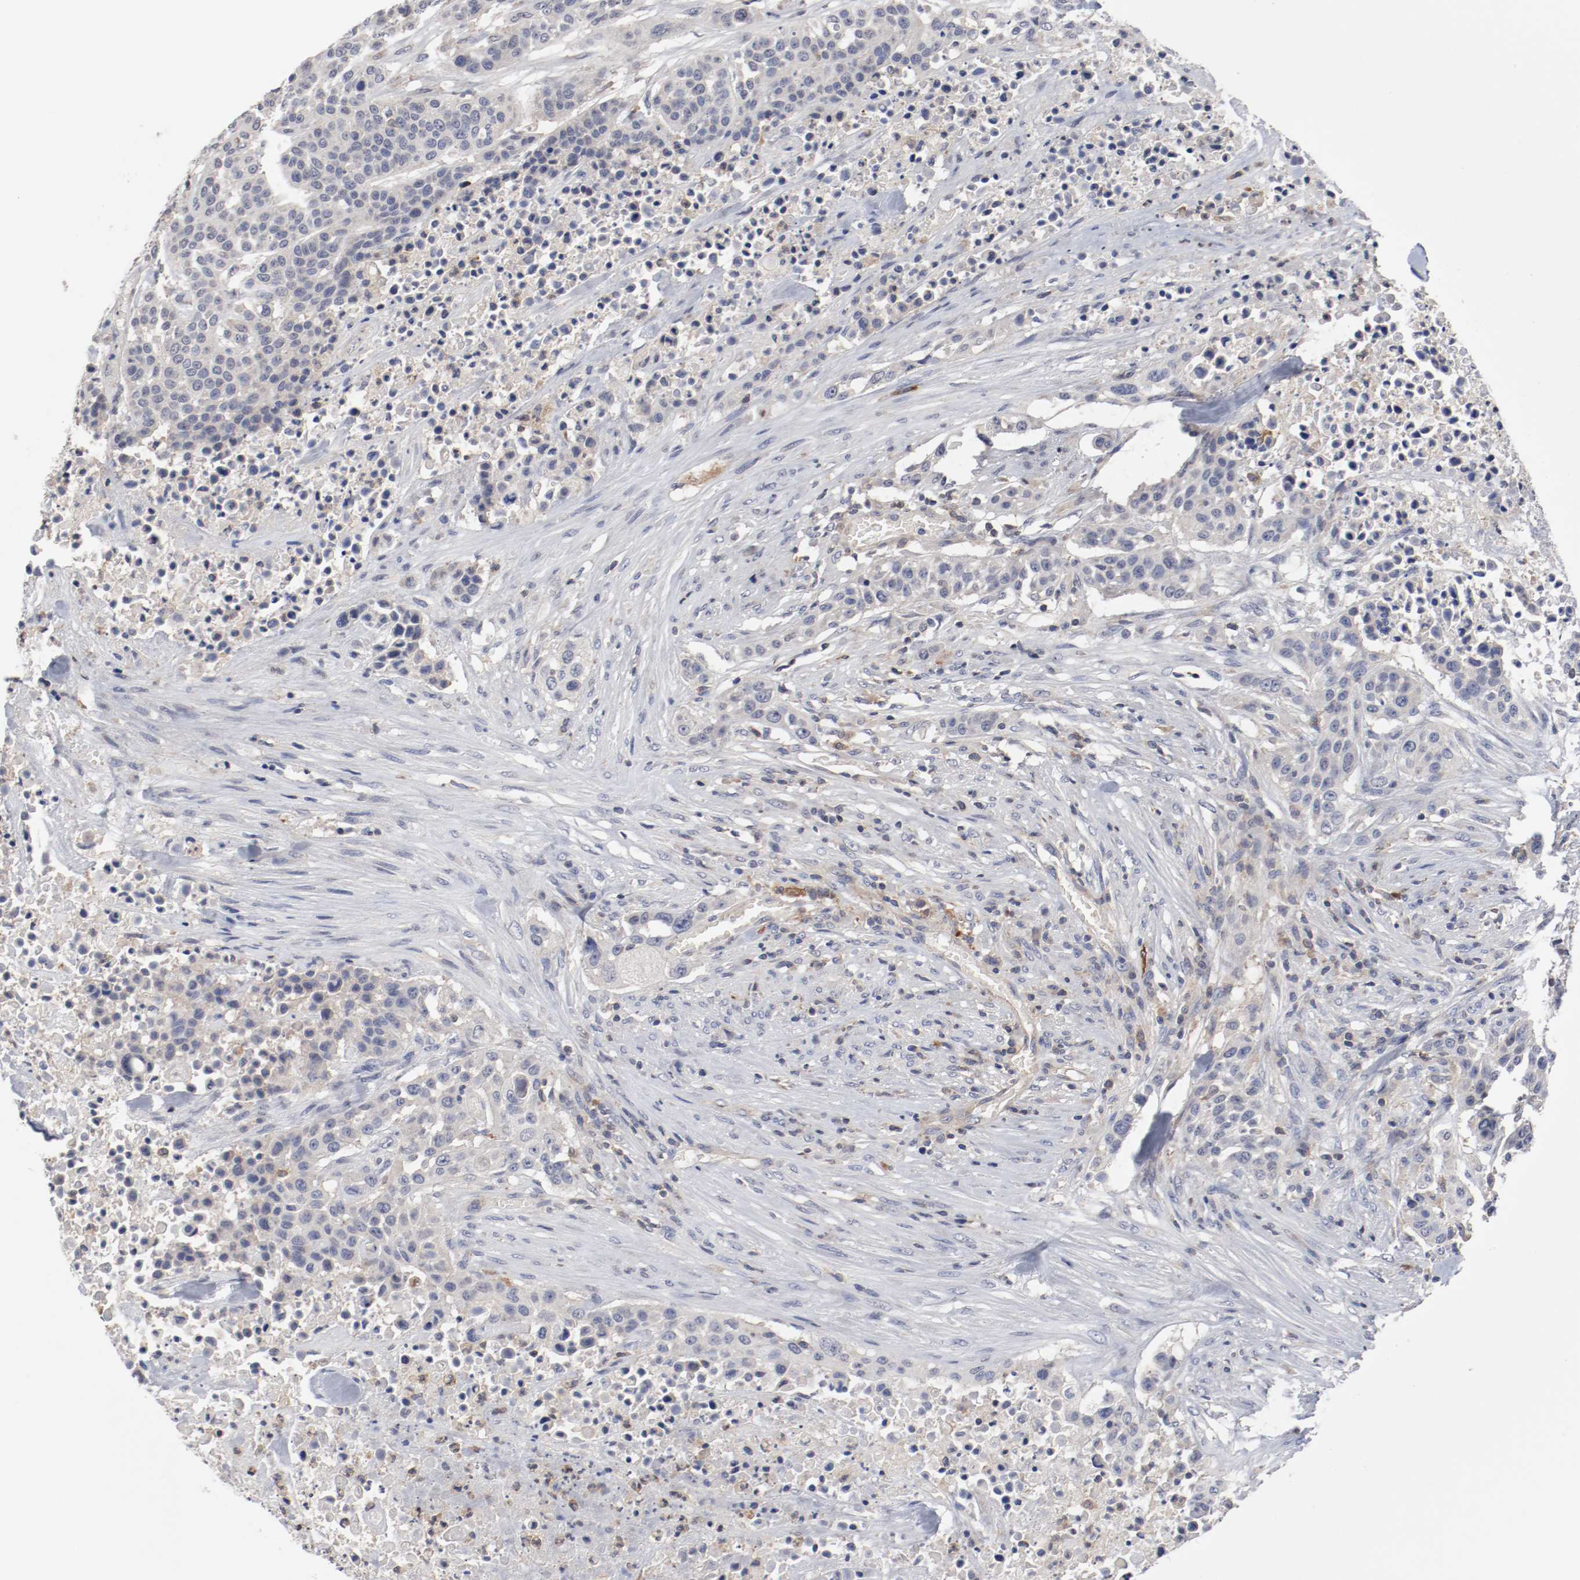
{"staining": {"intensity": "negative", "quantity": "none", "location": "none"}, "tissue": "urothelial cancer", "cell_type": "Tumor cells", "image_type": "cancer", "snomed": [{"axis": "morphology", "description": "Urothelial carcinoma, High grade"}, {"axis": "topography", "description": "Urinary bladder"}], "caption": "Image shows no protein staining in tumor cells of urothelial carcinoma (high-grade) tissue. (Immunohistochemistry, brightfield microscopy, high magnification).", "gene": "CBL", "patient": {"sex": "male", "age": 74}}